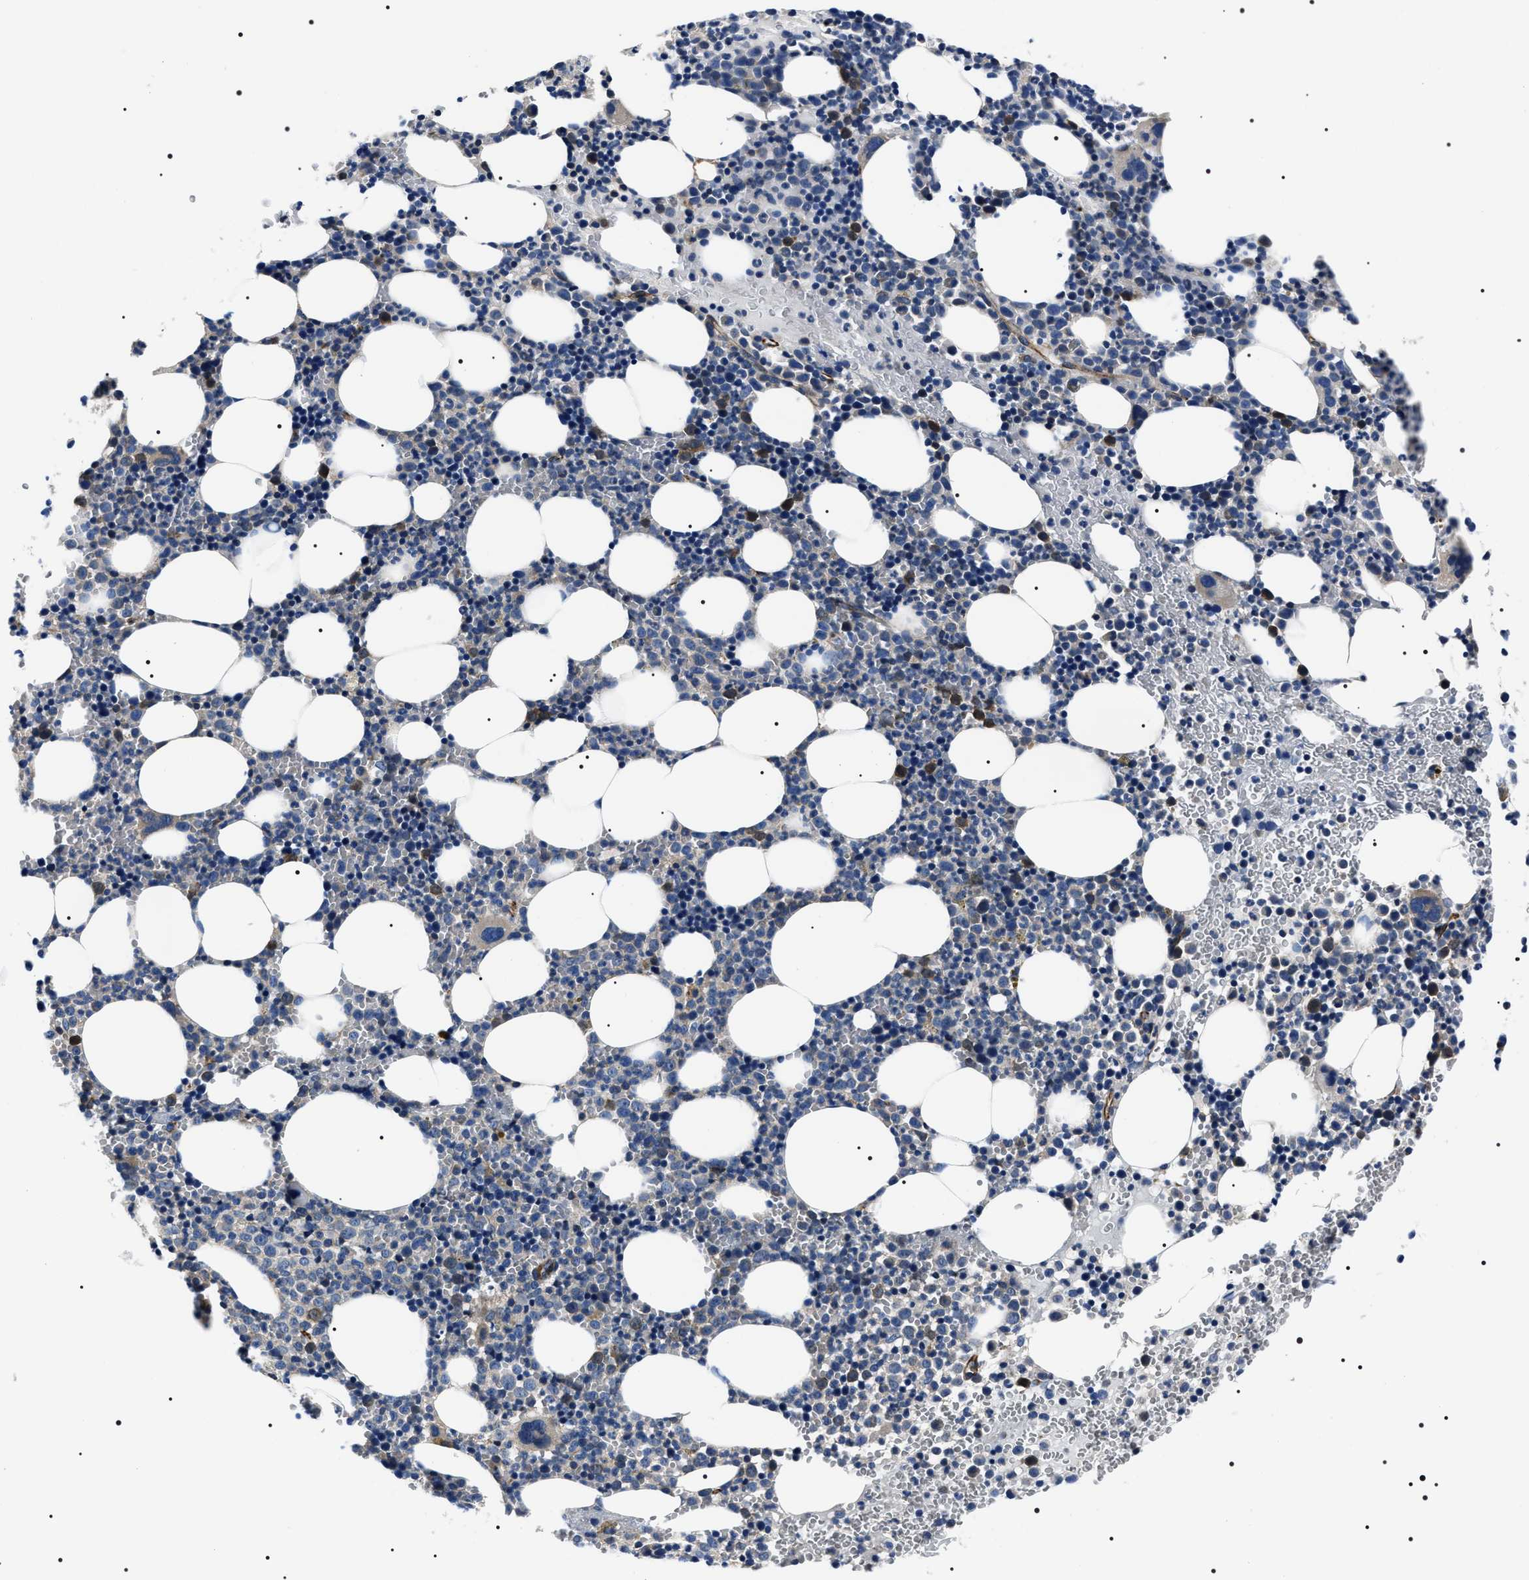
{"staining": {"intensity": "moderate", "quantity": "<25%", "location": "cytoplasmic/membranous"}, "tissue": "bone marrow", "cell_type": "Hematopoietic cells", "image_type": "normal", "snomed": [{"axis": "morphology", "description": "Normal tissue, NOS"}, {"axis": "morphology", "description": "Inflammation, NOS"}, {"axis": "topography", "description": "Bone marrow"}], "caption": "Protein expression by immunohistochemistry (IHC) demonstrates moderate cytoplasmic/membranous expression in approximately <25% of hematopoietic cells in benign bone marrow.", "gene": "BAG2", "patient": {"sex": "female", "age": 67}}